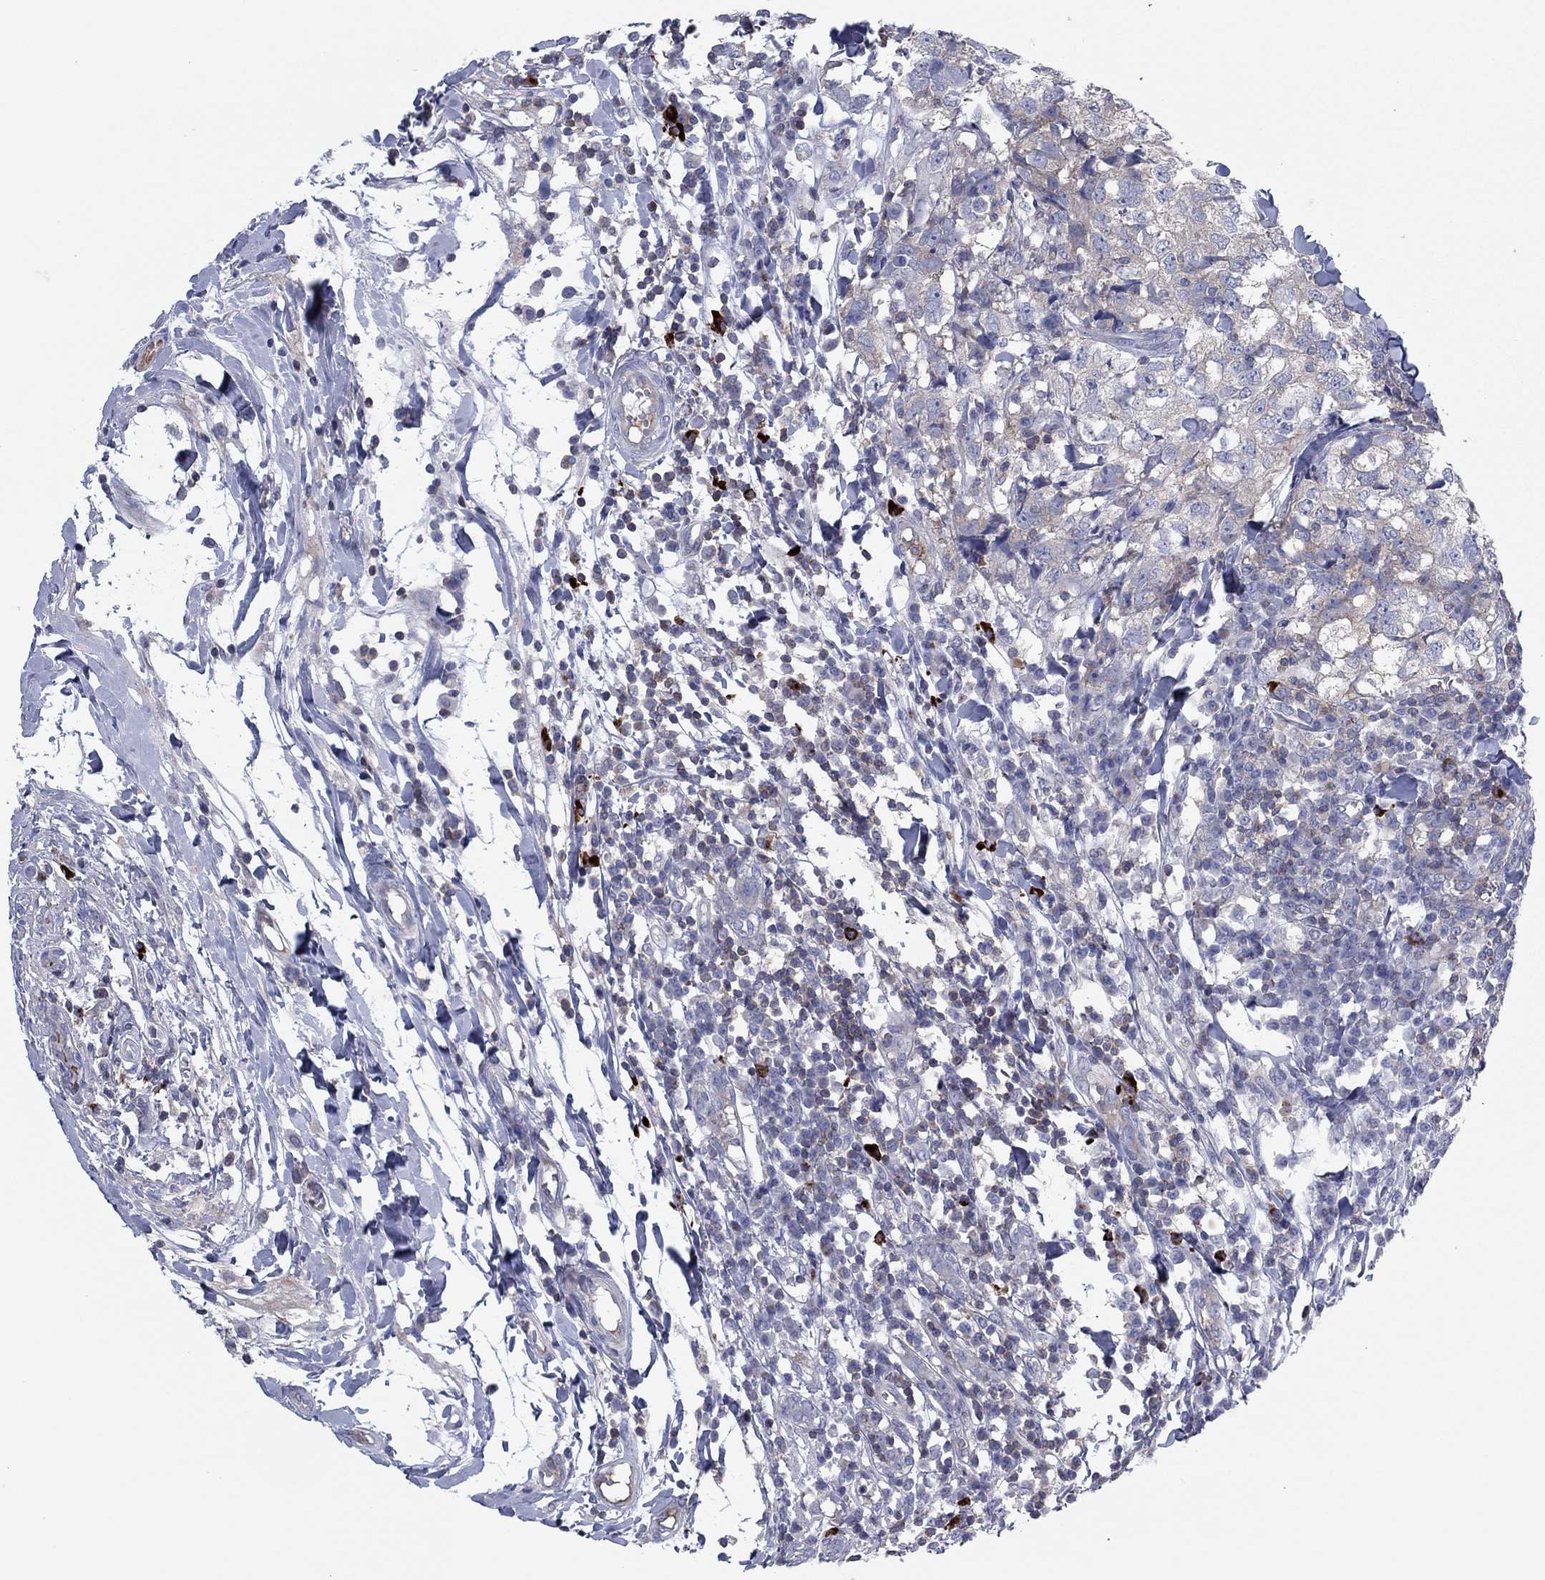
{"staining": {"intensity": "negative", "quantity": "none", "location": "none"}, "tissue": "breast cancer", "cell_type": "Tumor cells", "image_type": "cancer", "snomed": [{"axis": "morphology", "description": "Duct carcinoma"}, {"axis": "topography", "description": "Breast"}], "caption": "Breast cancer stained for a protein using immunohistochemistry (IHC) displays no positivity tumor cells.", "gene": "PVR", "patient": {"sex": "female", "age": 30}}